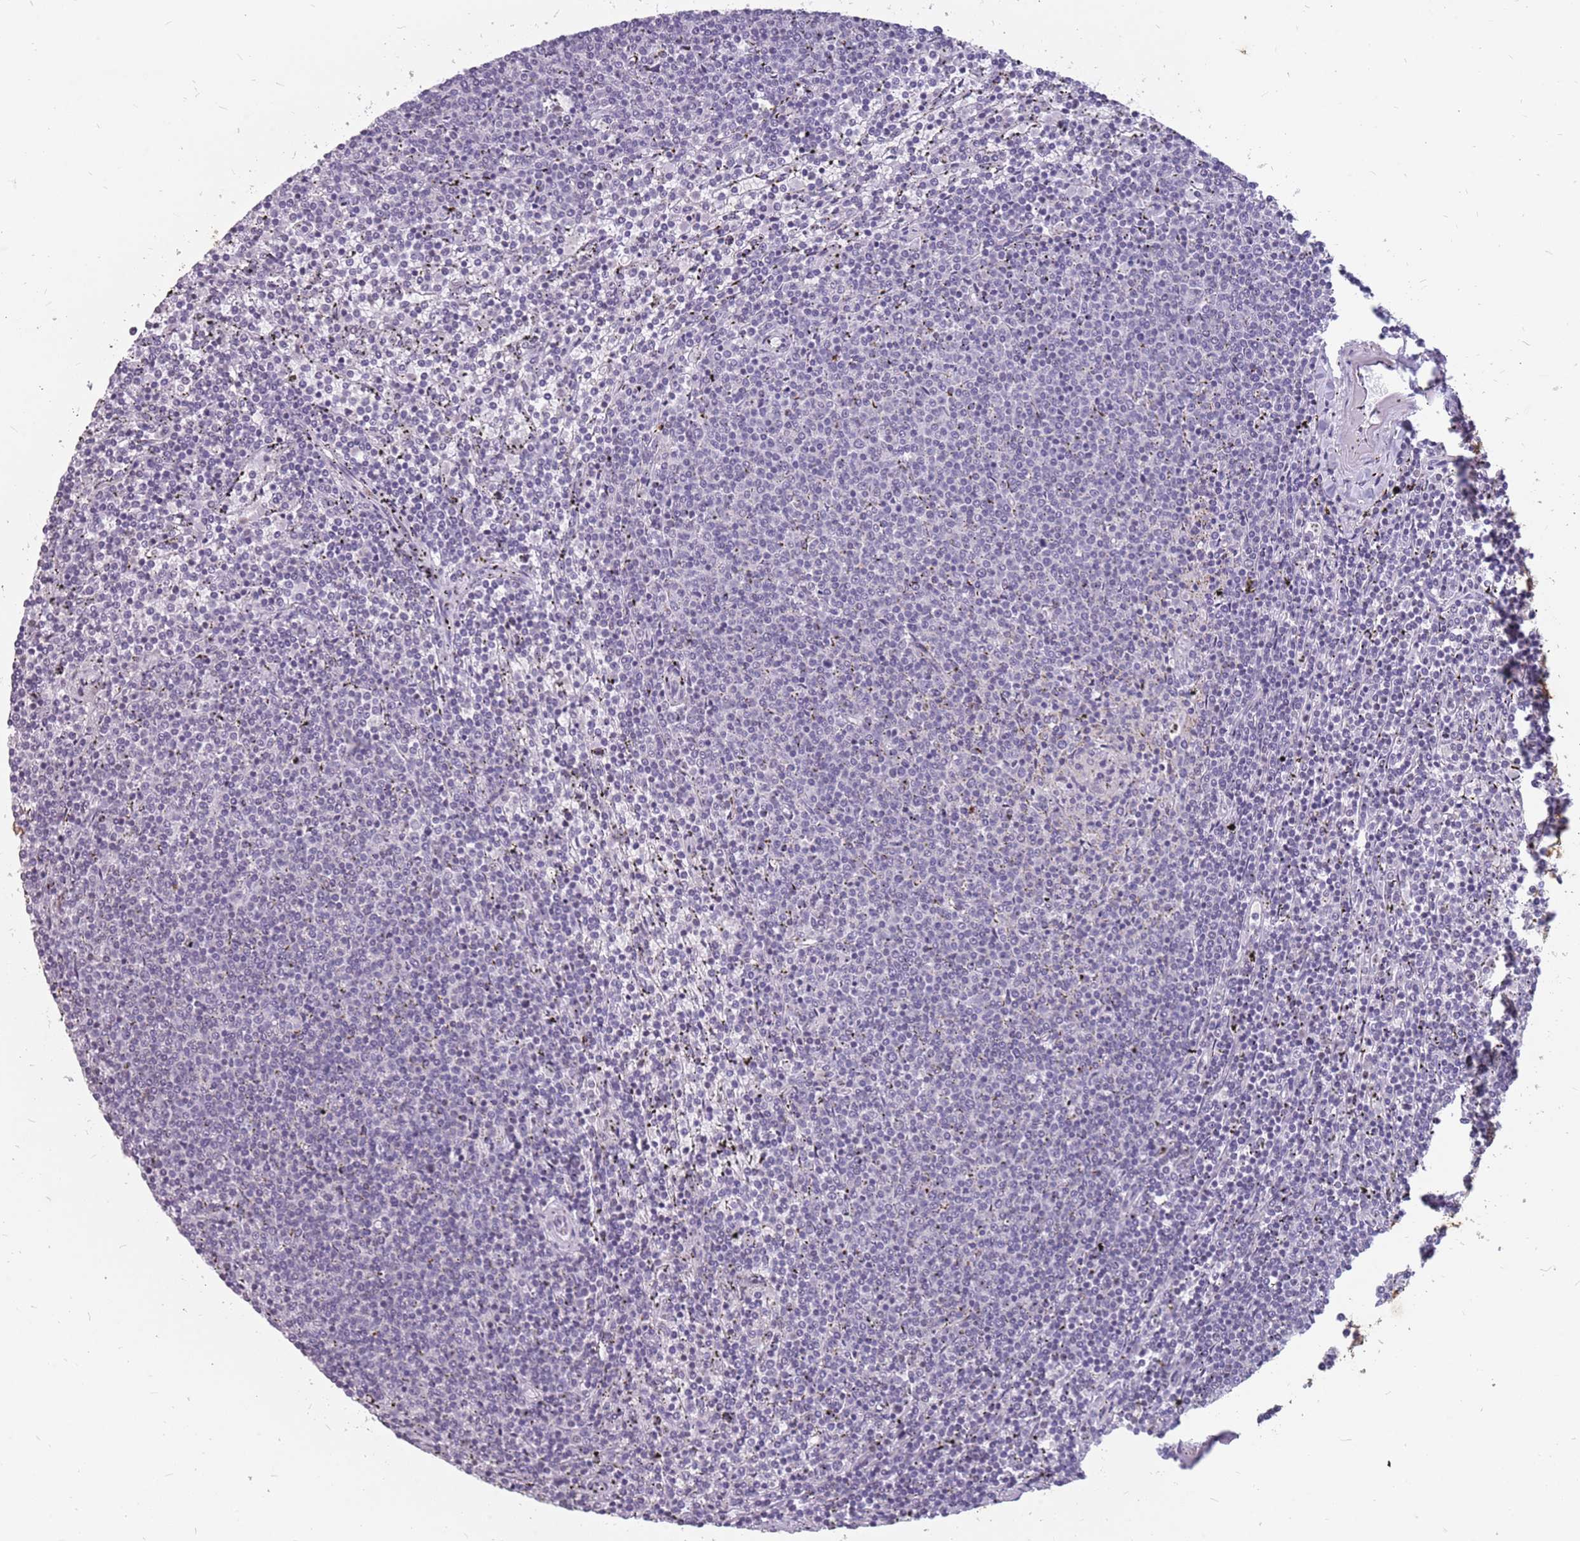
{"staining": {"intensity": "negative", "quantity": "none", "location": "none"}, "tissue": "lymphoma", "cell_type": "Tumor cells", "image_type": "cancer", "snomed": [{"axis": "morphology", "description": "Malignant lymphoma, non-Hodgkin's type, Low grade"}, {"axis": "topography", "description": "Spleen"}], "caption": "A high-resolution photomicrograph shows IHC staining of malignant lymphoma, non-Hodgkin's type (low-grade), which exhibits no significant expression in tumor cells.", "gene": "NEK6", "patient": {"sex": "female", "age": 50}}